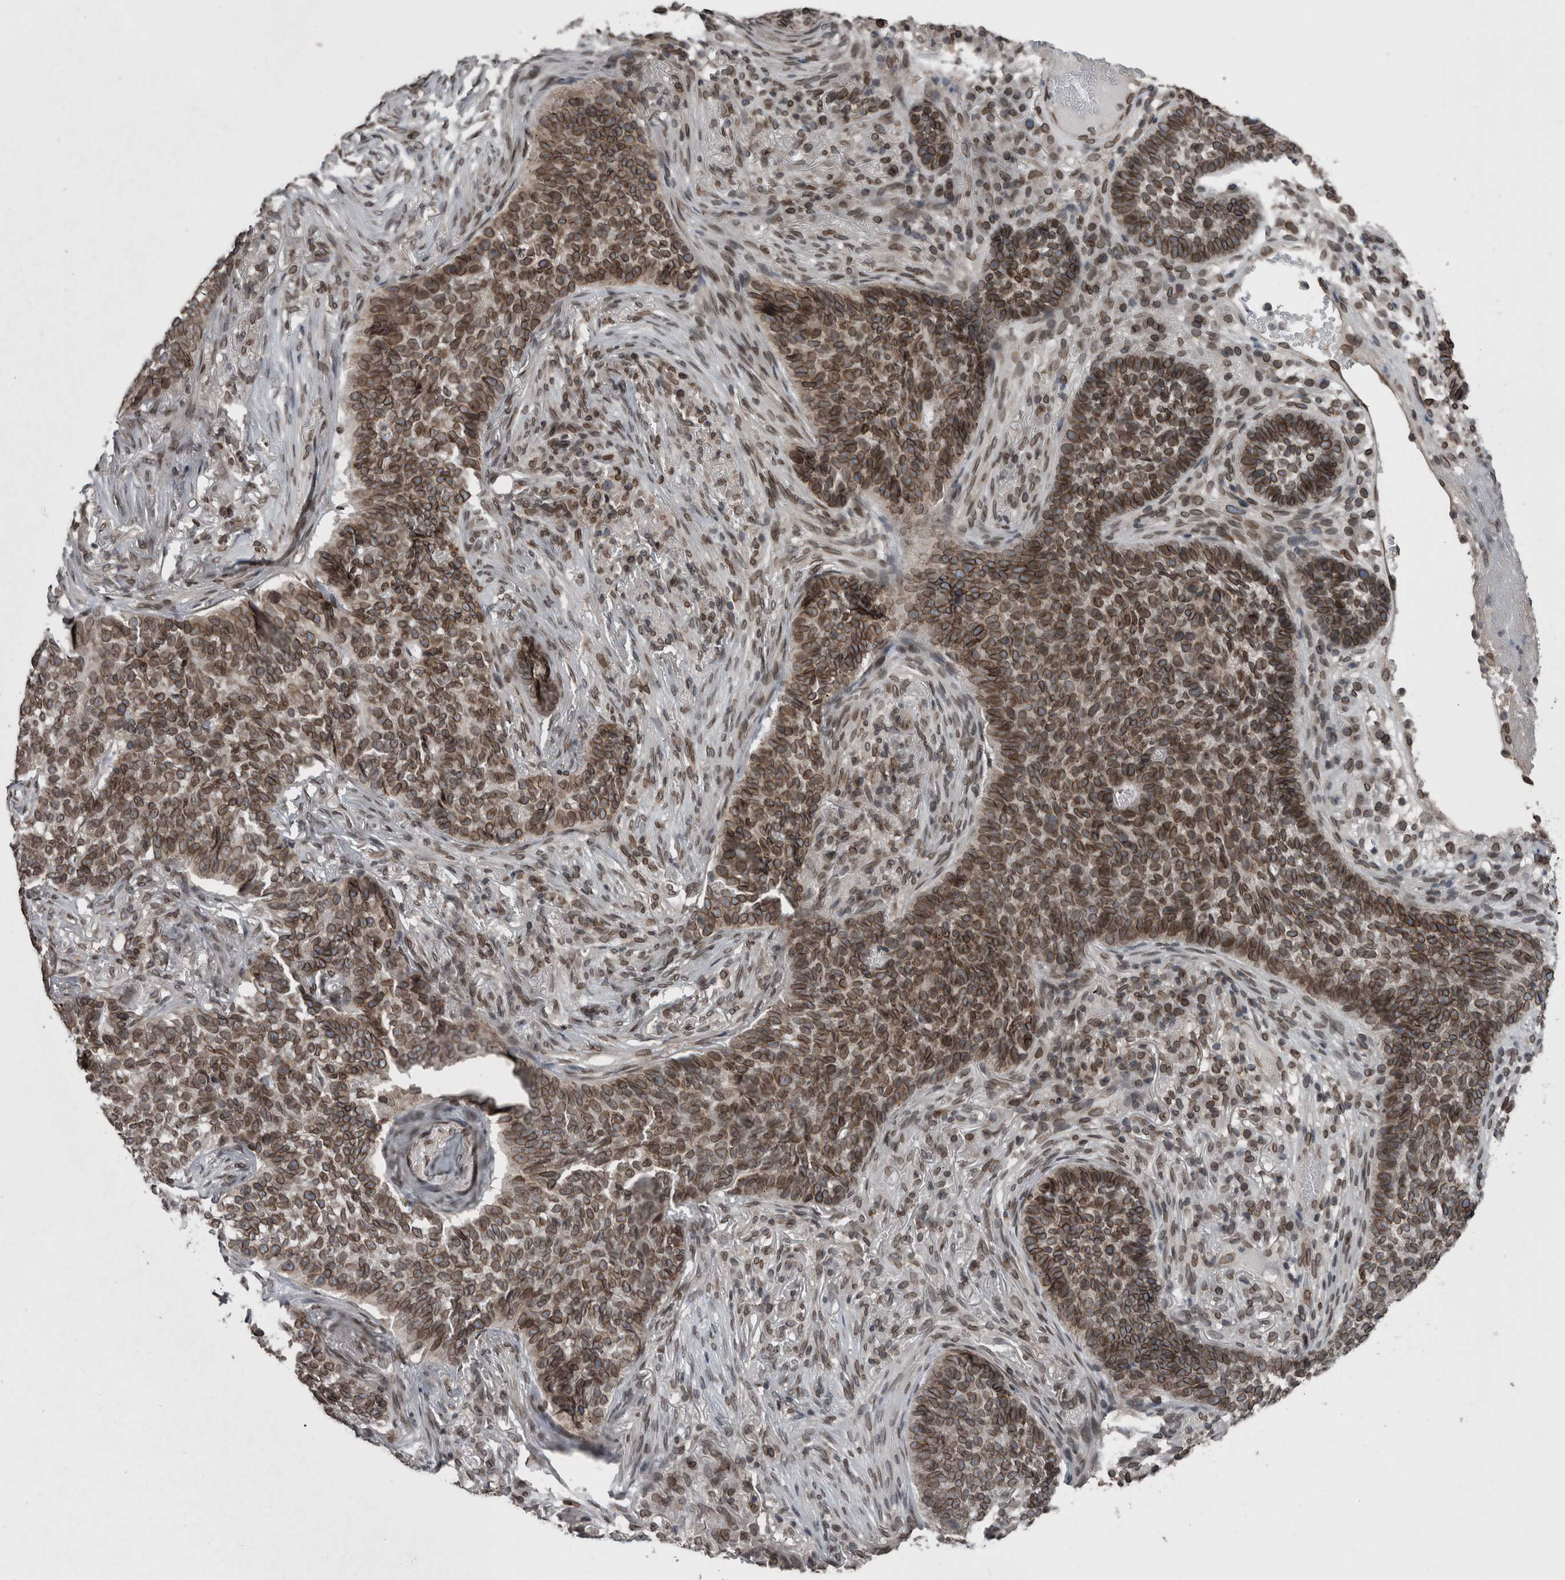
{"staining": {"intensity": "strong", "quantity": ">75%", "location": "cytoplasmic/membranous,nuclear"}, "tissue": "skin cancer", "cell_type": "Tumor cells", "image_type": "cancer", "snomed": [{"axis": "morphology", "description": "Basal cell carcinoma"}, {"axis": "topography", "description": "Skin"}], "caption": "Skin basal cell carcinoma was stained to show a protein in brown. There is high levels of strong cytoplasmic/membranous and nuclear positivity in about >75% of tumor cells.", "gene": "RANBP2", "patient": {"sex": "male", "age": 85}}